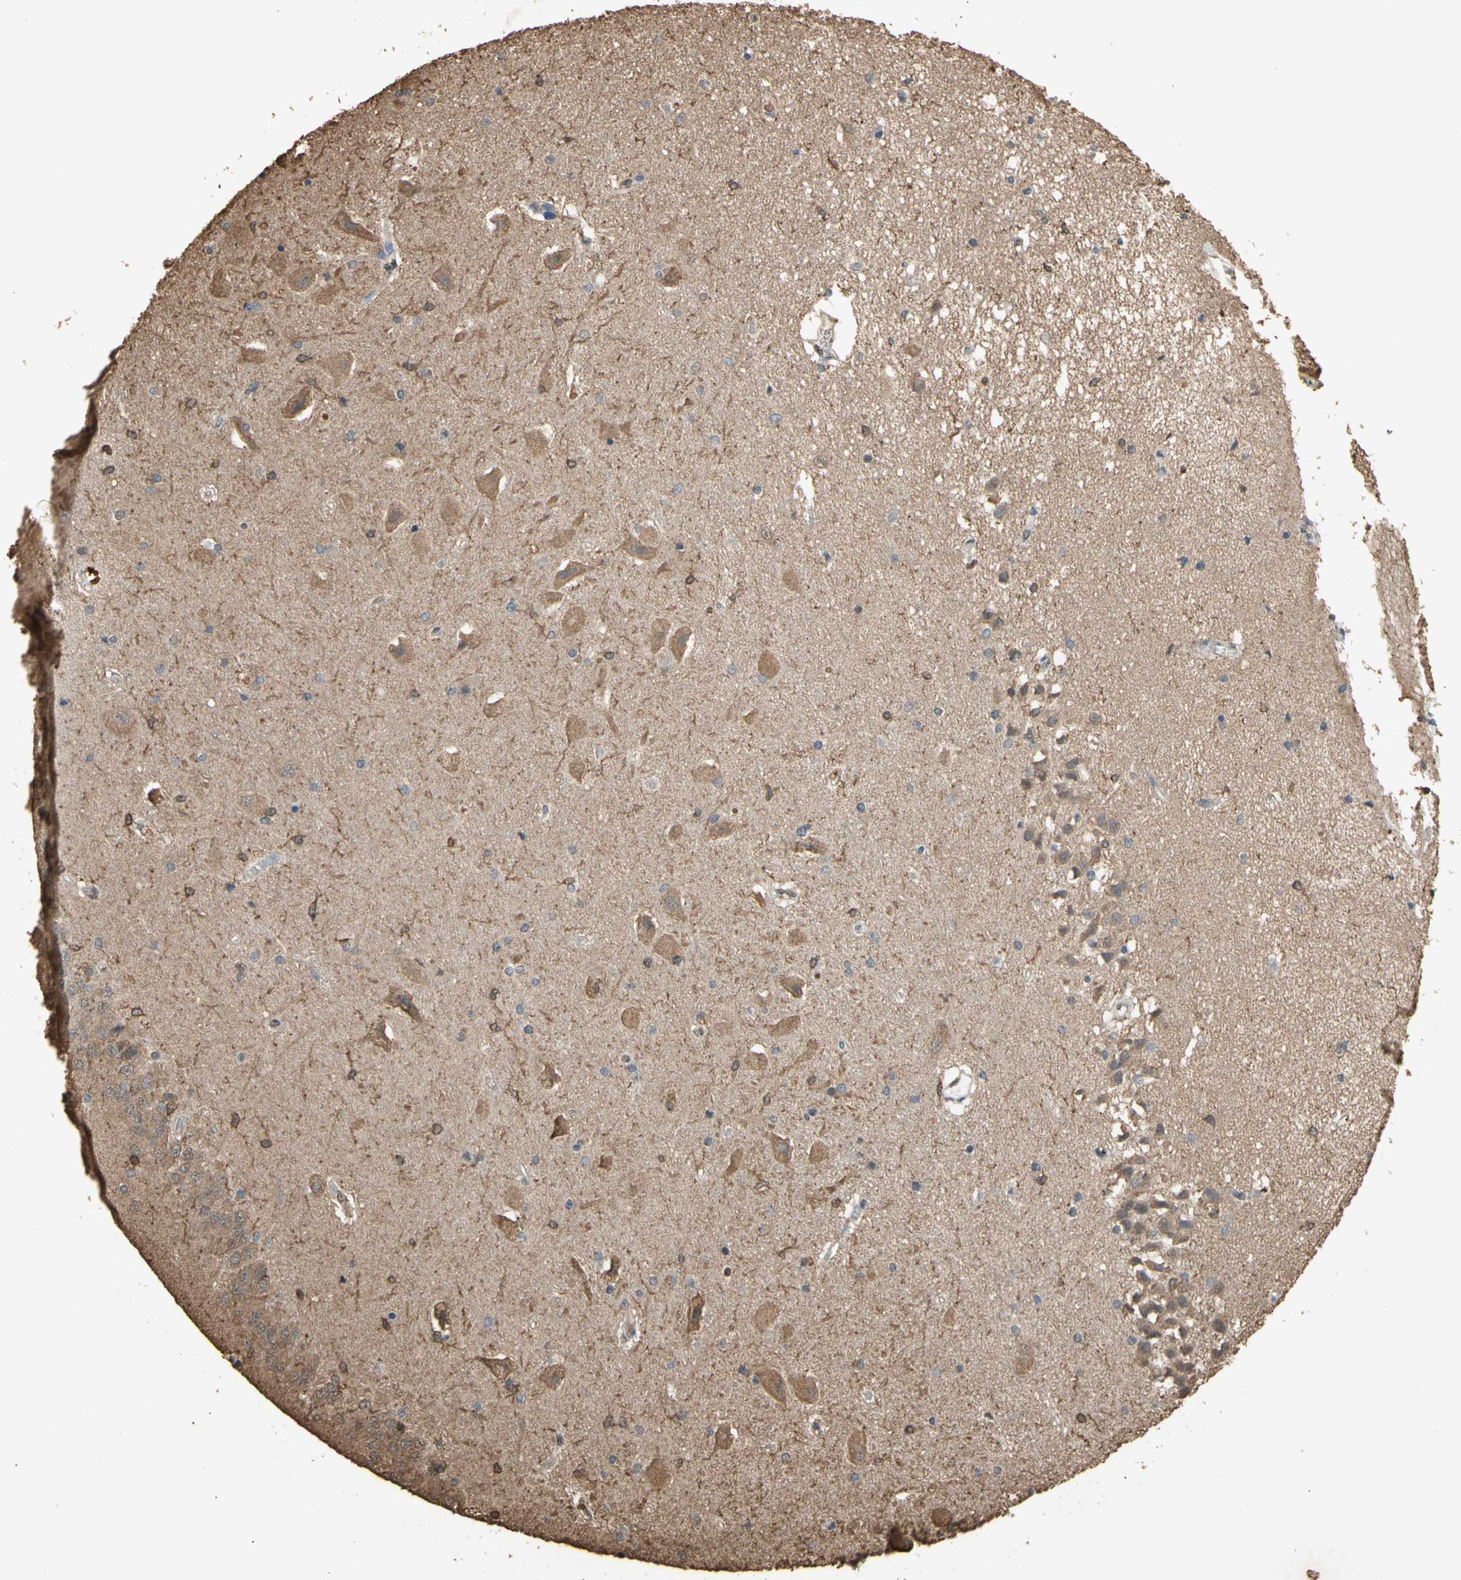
{"staining": {"intensity": "moderate", "quantity": "<25%", "location": "cytoplasmic/membranous"}, "tissue": "hippocampus", "cell_type": "Glial cells", "image_type": "normal", "snomed": [{"axis": "morphology", "description": "Normal tissue, NOS"}, {"axis": "topography", "description": "Hippocampus"}], "caption": "A micrograph of hippocampus stained for a protein shows moderate cytoplasmic/membranous brown staining in glial cells.", "gene": "TNFSF13B", "patient": {"sex": "female", "age": 54}}